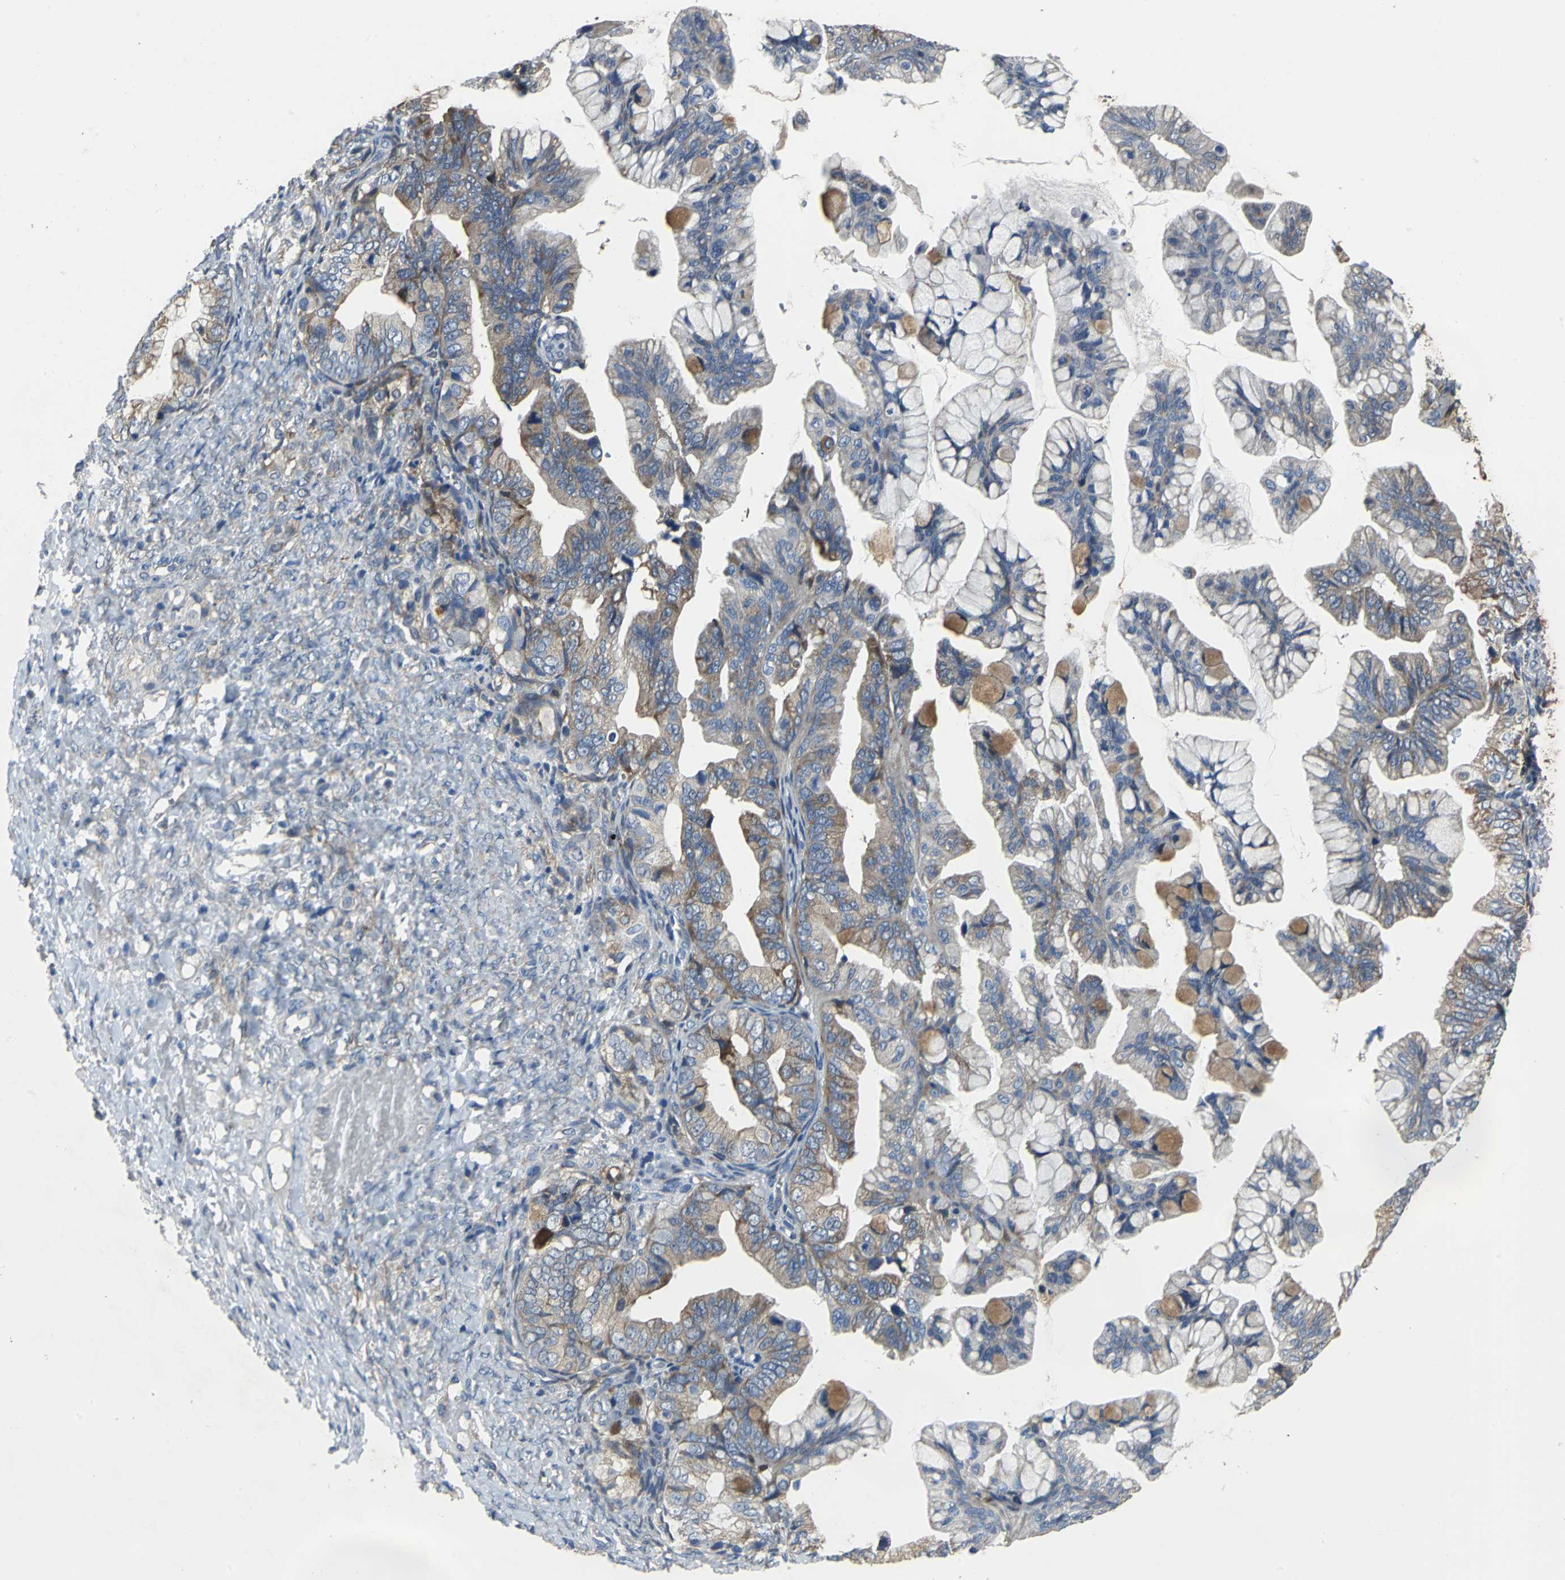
{"staining": {"intensity": "moderate", "quantity": "25%-75%", "location": "cytoplasmic/membranous"}, "tissue": "ovarian cancer", "cell_type": "Tumor cells", "image_type": "cancer", "snomed": [{"axis": "morphology", "description": "Cystadenocarcinoma, mucinous, NOS"}, {"axis": "topography", "description": "Ovary"}], "caption": "Immunohistochemical staining of human ovarian mucinous cystadenocarcinoma exhibits medium levels of moderate cytoplasmic/membranous expression in about 25%-75% of tumor cells.", "gene": "EIF5A", "patient": {"sex": "female", "age": 36}}